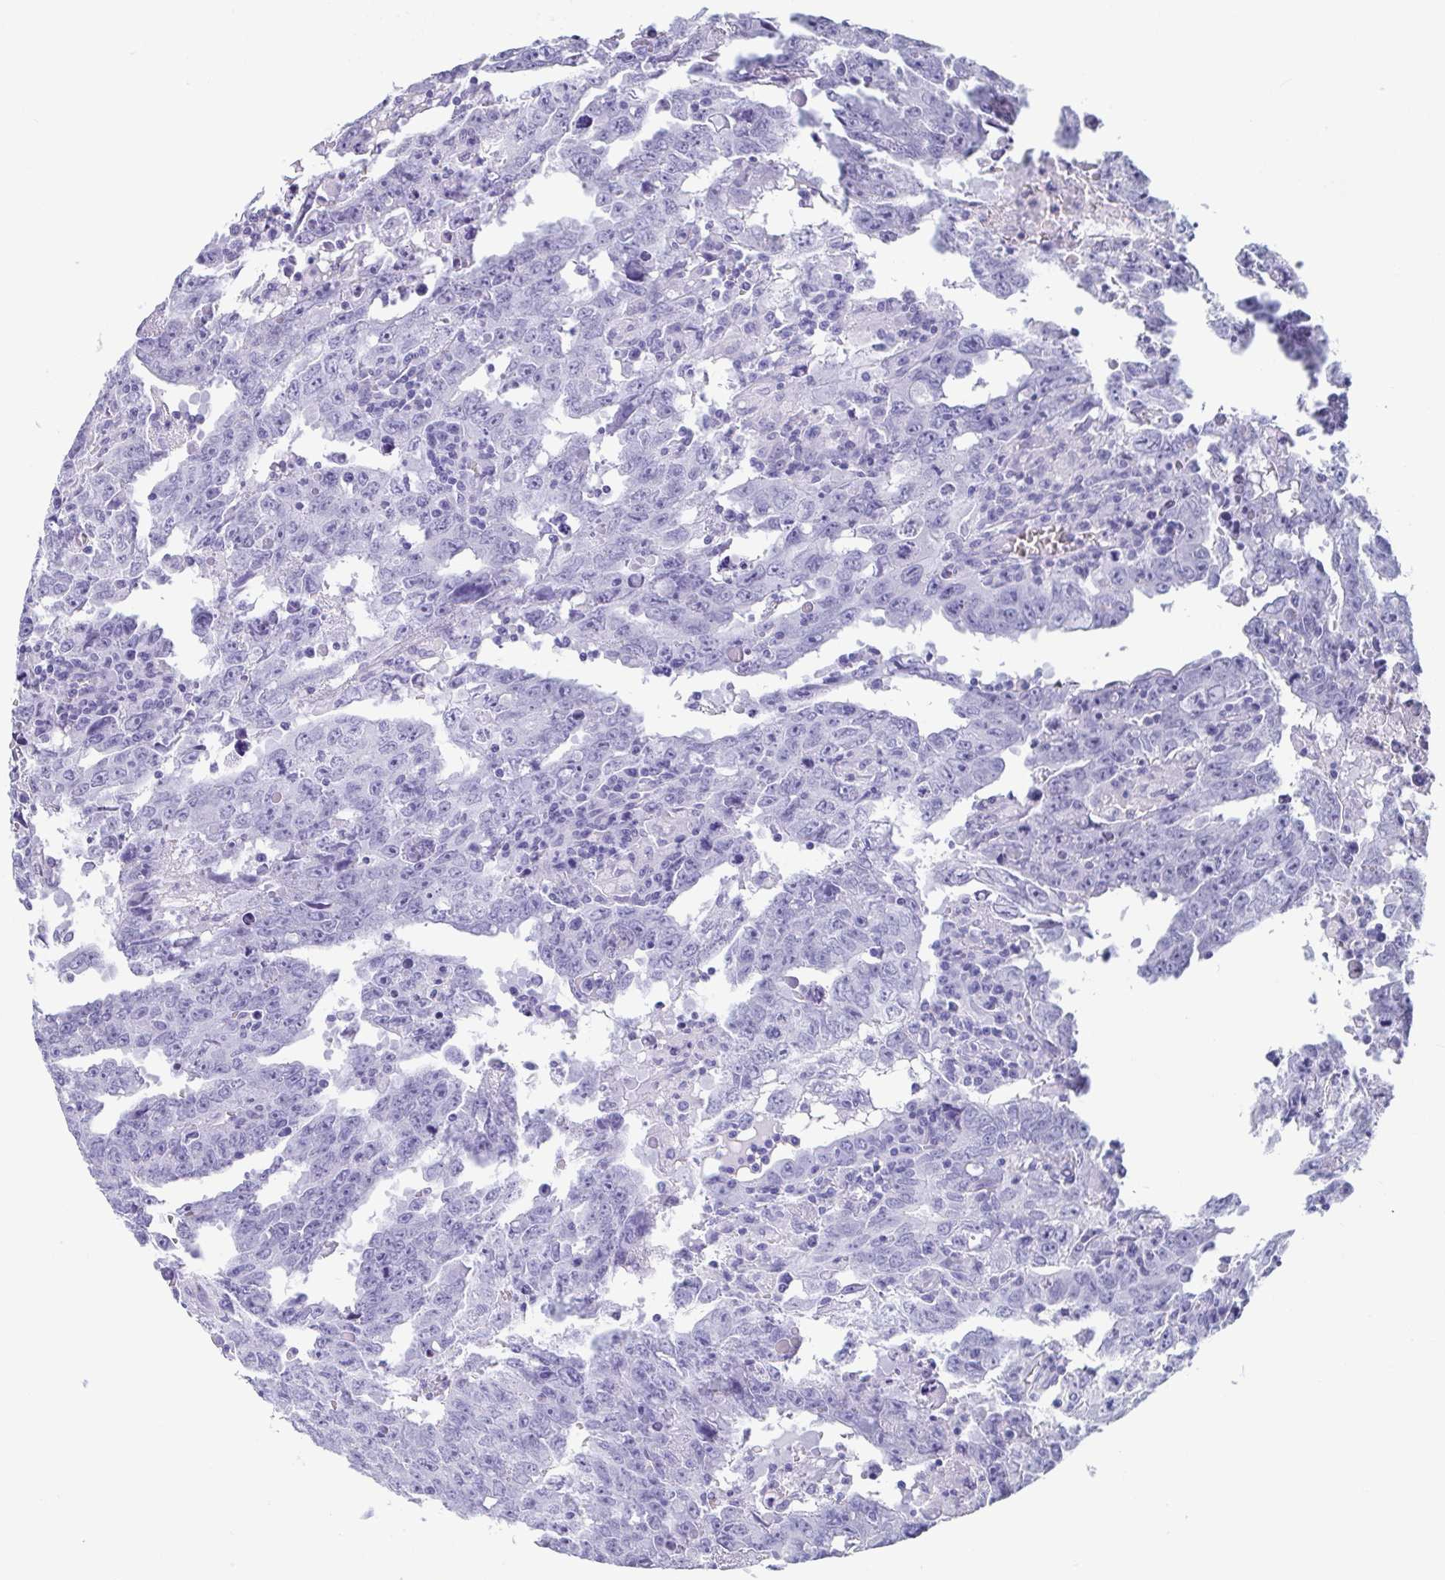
{"staining": {"intensity": "negative", "quantity": "none", "location": "none"}, "tissue": "testis cancer", "cell_type": "Tumor cells", "image_type": "cancer", "snomed": [{"axis": "morphology", "description": "Carcinoma, Embryonal, NOS"}, {"axis": "topography", "description": "Testis"}], "caption": "Tumor cells are negative for brown protein staining in testis cancer (embryonal carcinoma).", "gene": "IDH1", "patient": {"sex": "male", "age": 22}}